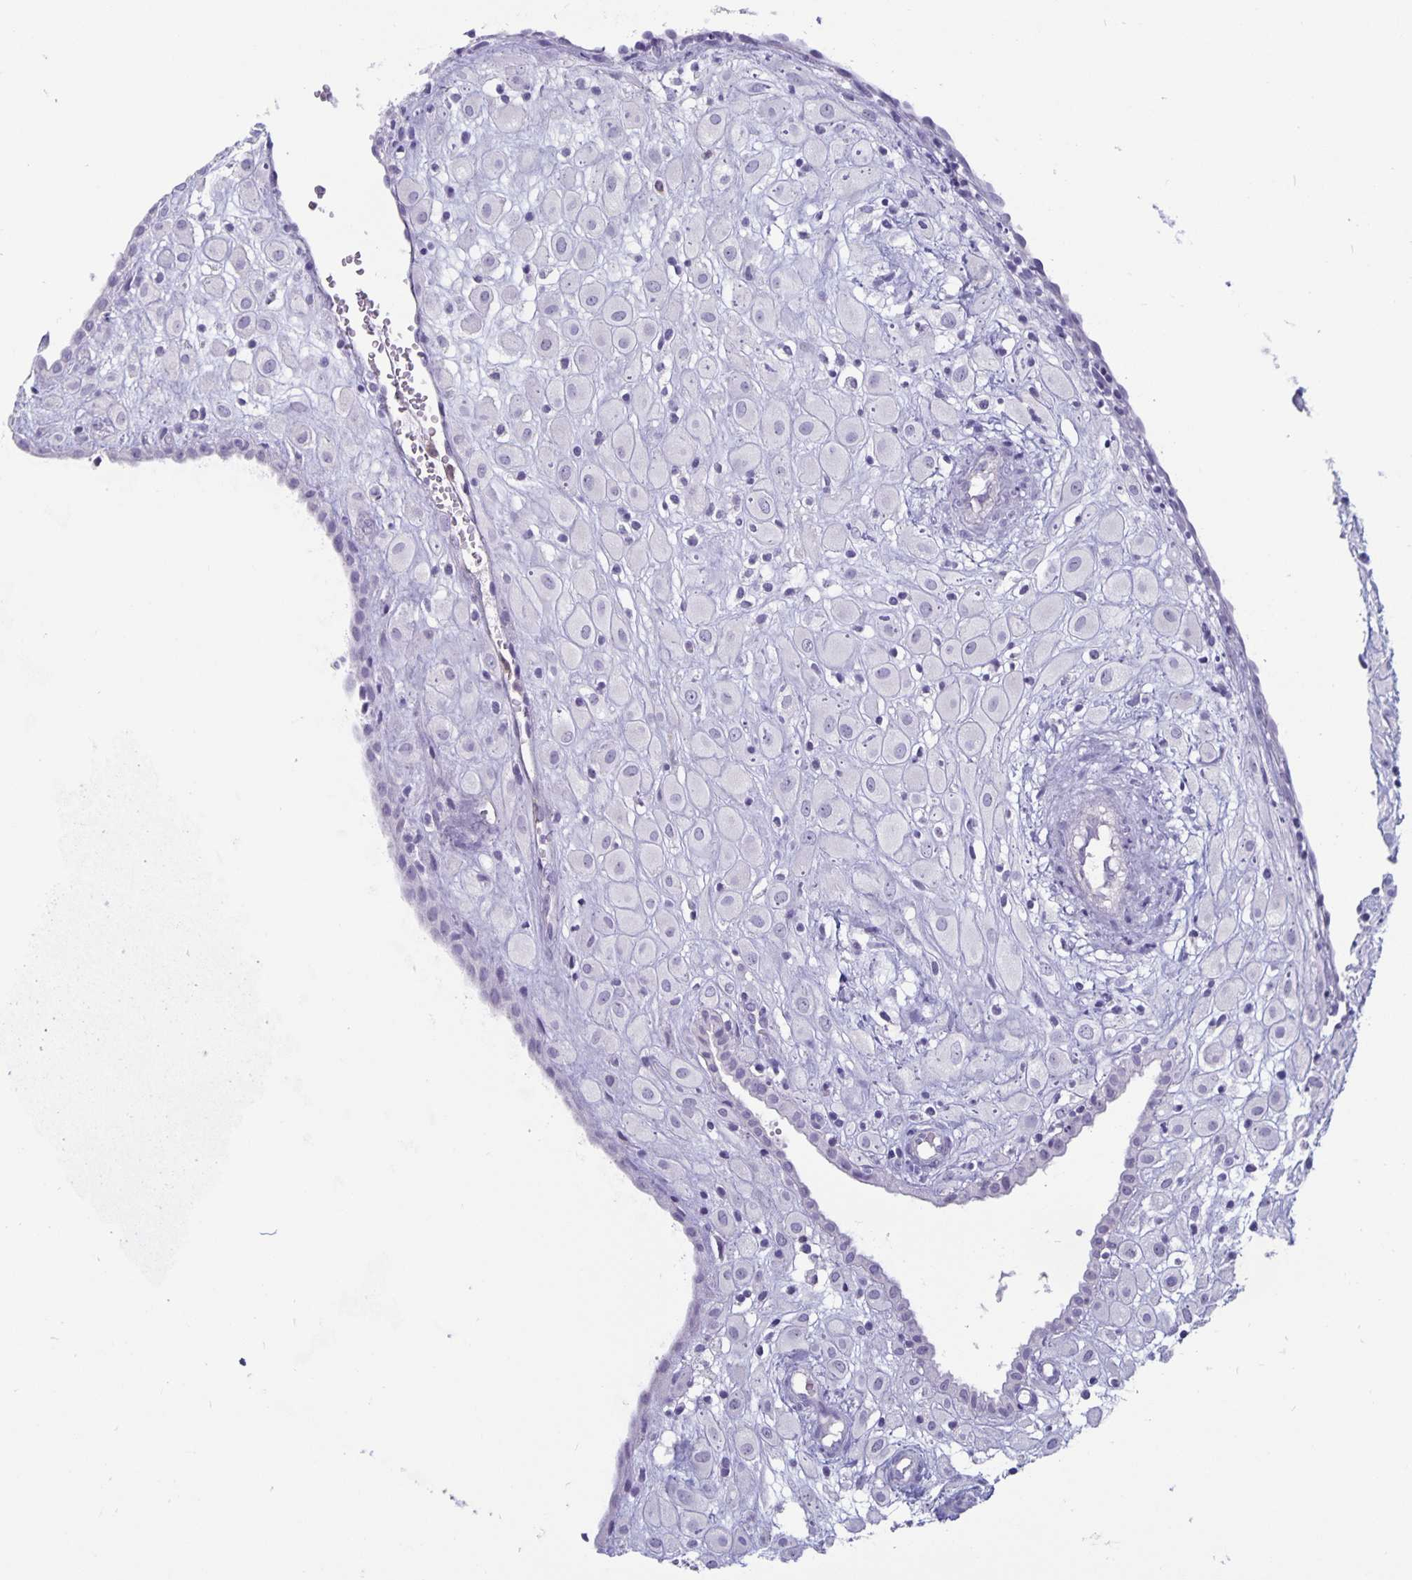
{"staining": {"intensity": "negative", "quantity": "none", "location": "none"}, "tissue": "placenta", "cell_type": "Decidual cells", "image_type": "normal", "snomed": [{"axis": "morphology", "description": "Normal tissue, NOS"}, {"axis": "topography", "description": "Placenta"}], "caption": "This is an IHC histopathology image of normal human placenta. There is no staining in decidual cells.", "gene": "PLCB3", "patient": {"sex": "female", "age": 24}}